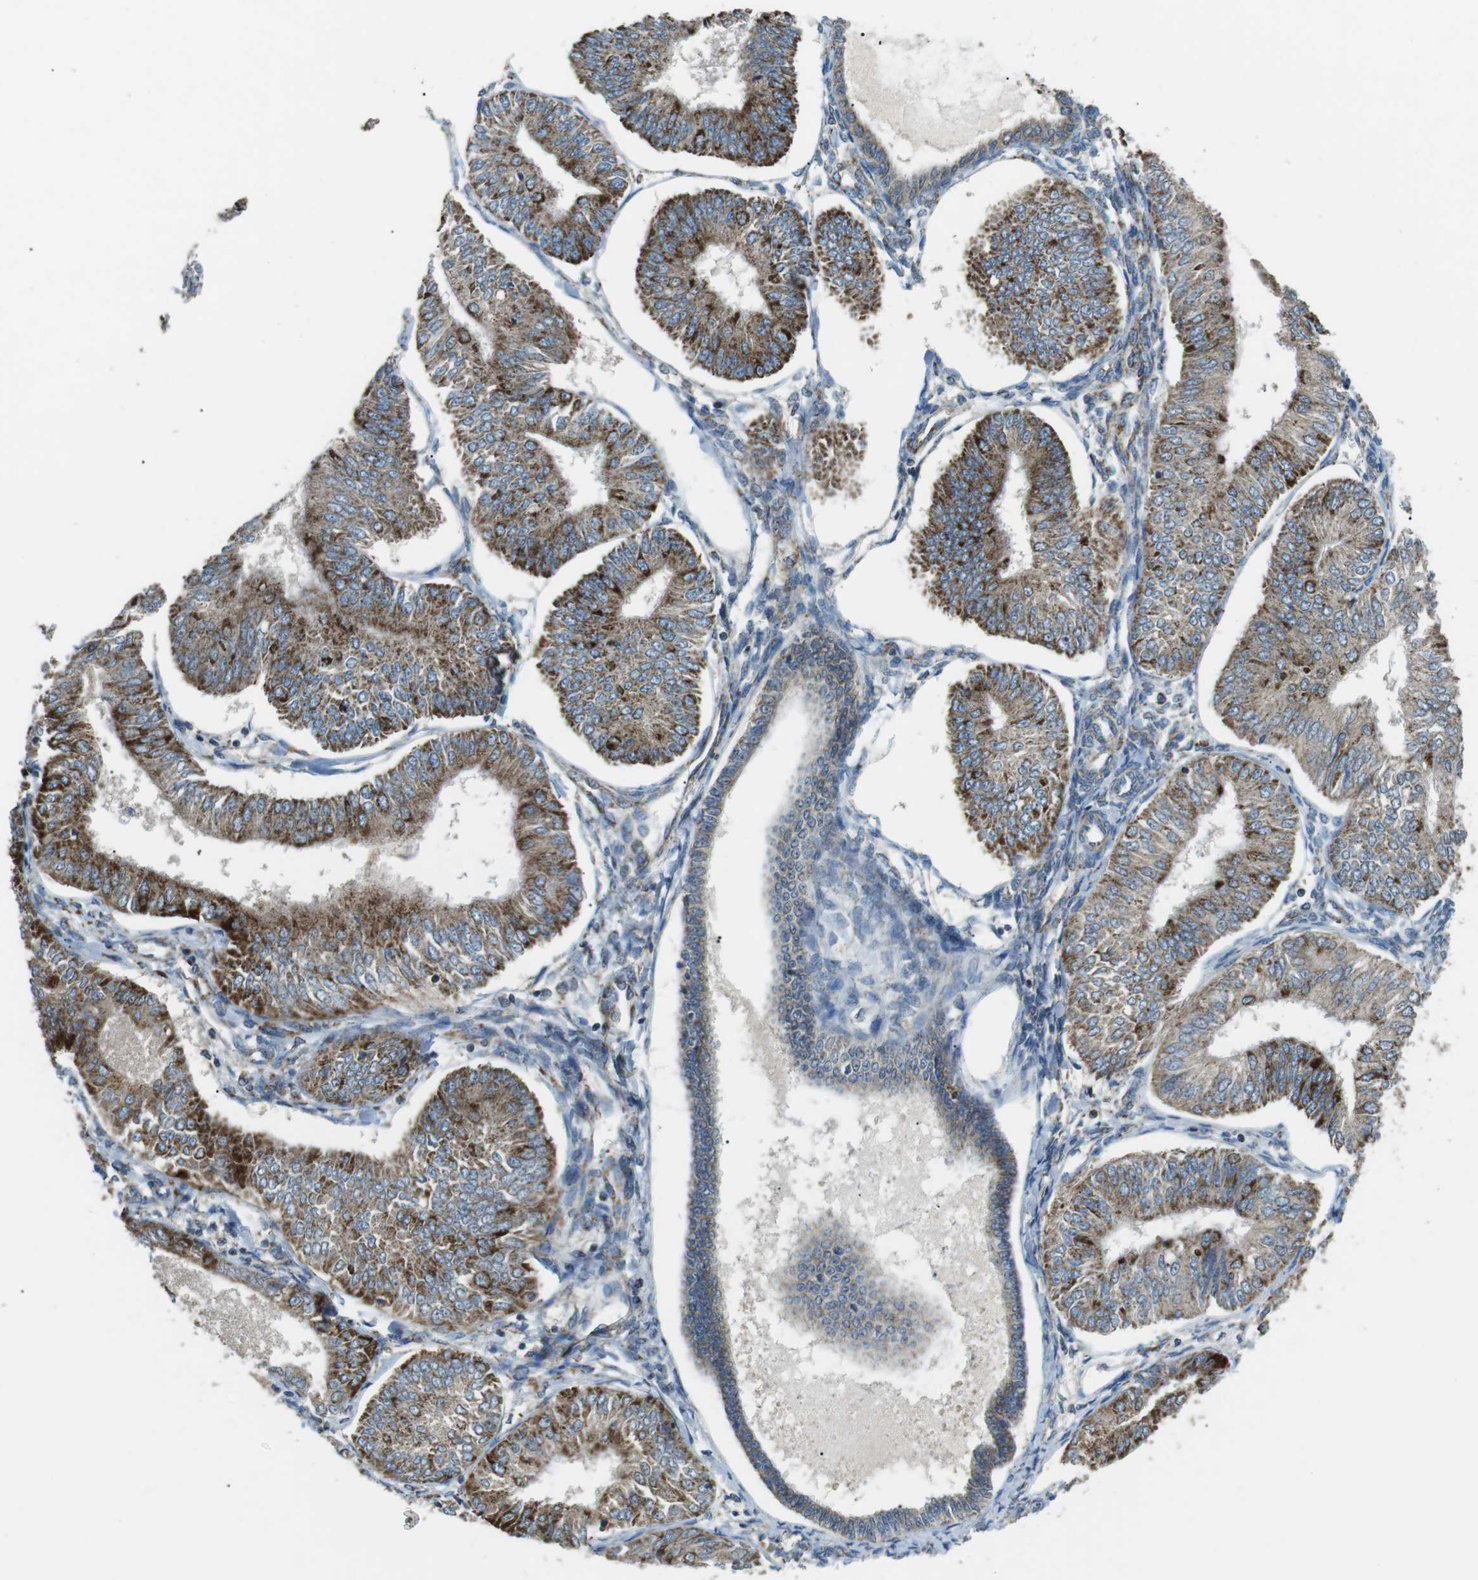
{"staining": {"intensity": "strong", "quantity": ">75%", "location": "cytoplasmic/membranous"}, "tissue": "endometrial cancer", "cell_type": "Tumor cells", "image_type": "cancer", "snomed": [{"axis": "morphology", "description": "Adenocarcinoma, NOS"}, {"axis": "topography", "description": "Endometrium"}], "caption": "High-magnification brightfield microscopy of endometrial adenocarcinoma stained with DAB (brown) and counterstained with hematoxylin (blue). tumor cells exhibit strong cytoplasmic/membranous staining is identified in about>75% of cells.", "gene": "BACE1", "patient": {"sex": "female", "age": 58}}